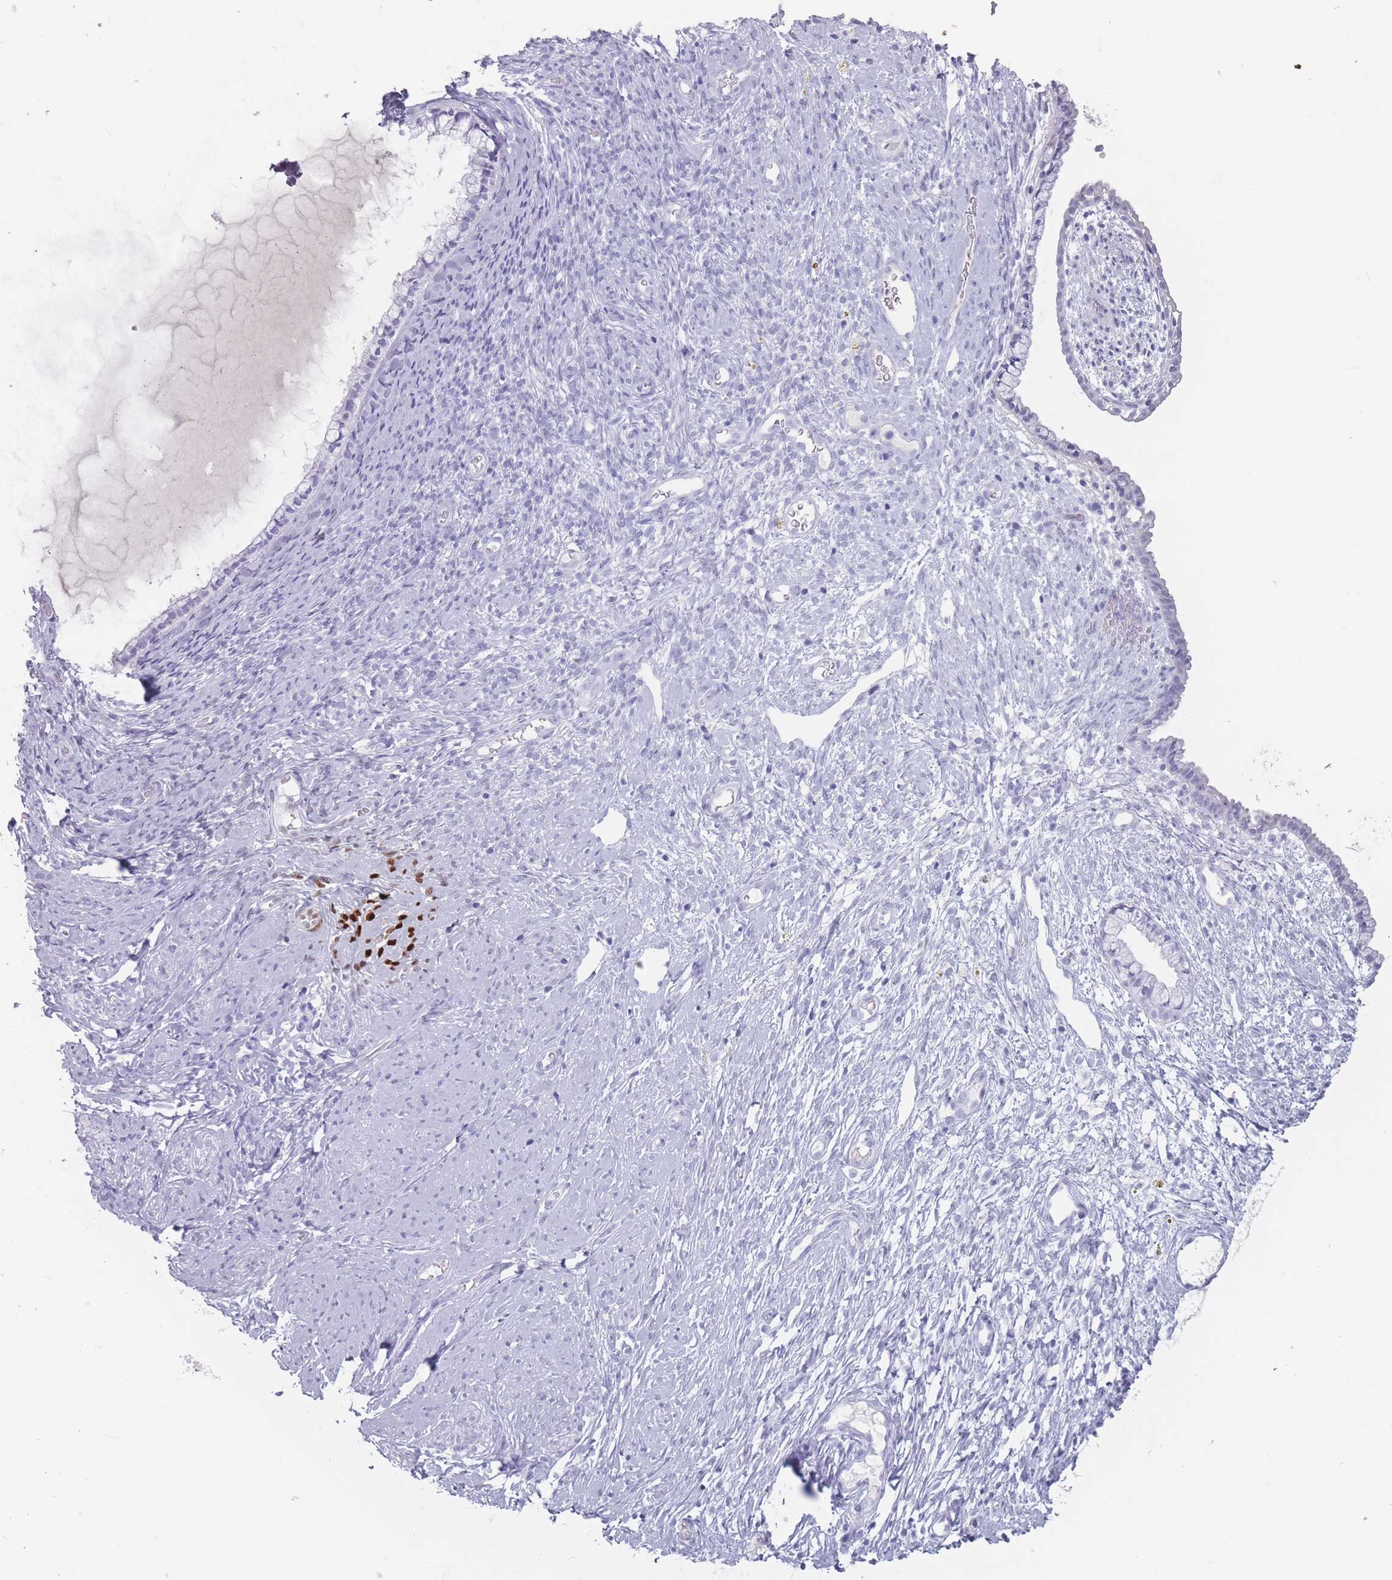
{"staining": {"intensity": "negative", "quantity": "none", "location": "none"}, "tissue": "cervix", "cell_type": "Glandular cells", "image_type": "normal", "snomed": [{"axis": "morphology", "description": "Normal tissue, NOS"}, {"axis": "topography", "description": "Cervix"}], "caption": "IHC micrograph of normal cervix: human cervix stained with DAB demonstrates no significant protein expression in glandular cells.", "gene": "PNMA3", "patient": {"sex": "female", "age": 76}}